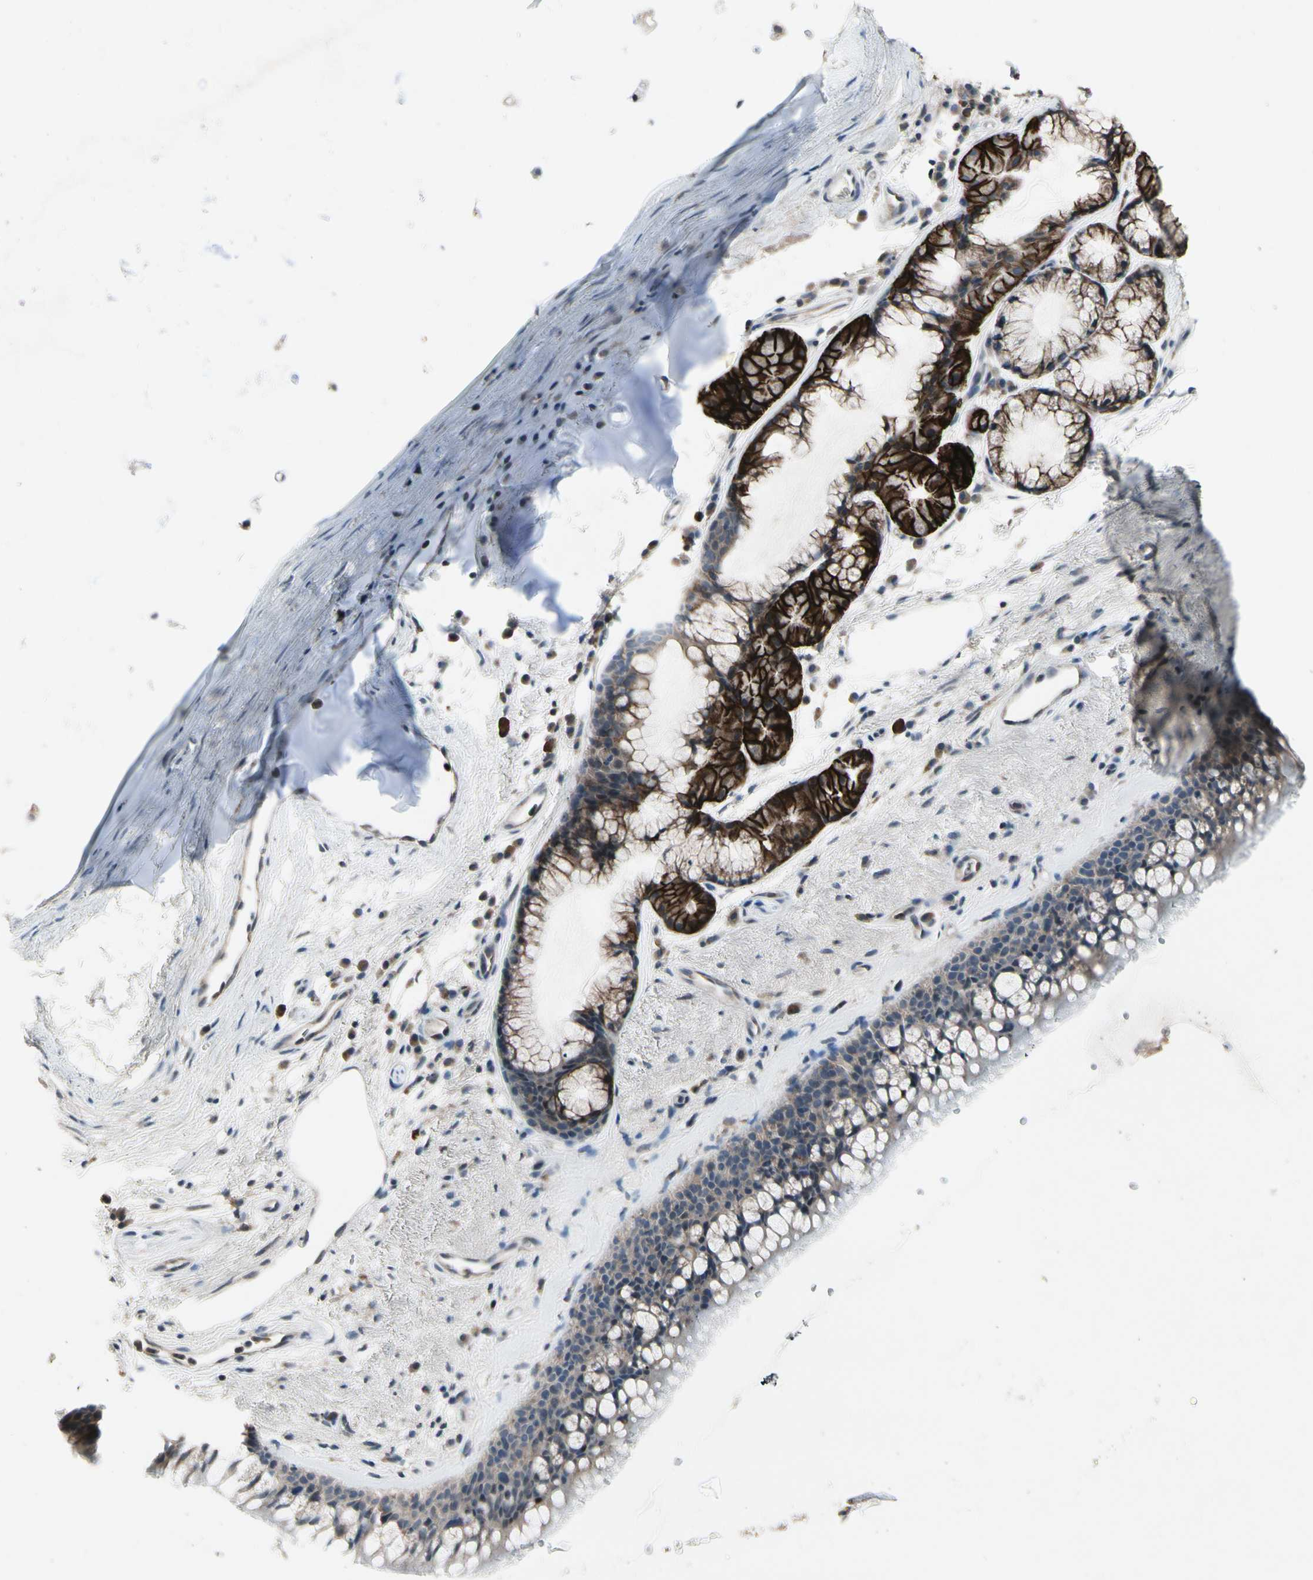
{"staining": {"intensity": "weak", "quantity": ">75%", "location": "cytoplasmic/membranous"}, "tissue": "bronchus", "cell_type": "Respiratory epithelial cells", "image_type": "normal", "snomed": [{"axis": "morphology", "description": "Normal tissue, NOS"}, {"axis": "topography", "description": "Bronchus"}], "caption": "DAB immunohistochemical staining of benign bronchus reveals weak cytoplasmic/membranous protein expression in about >75% of respiratory epithelial cells.", "gene": "NMI", "patient": {"sex": "female", "age": 54}}